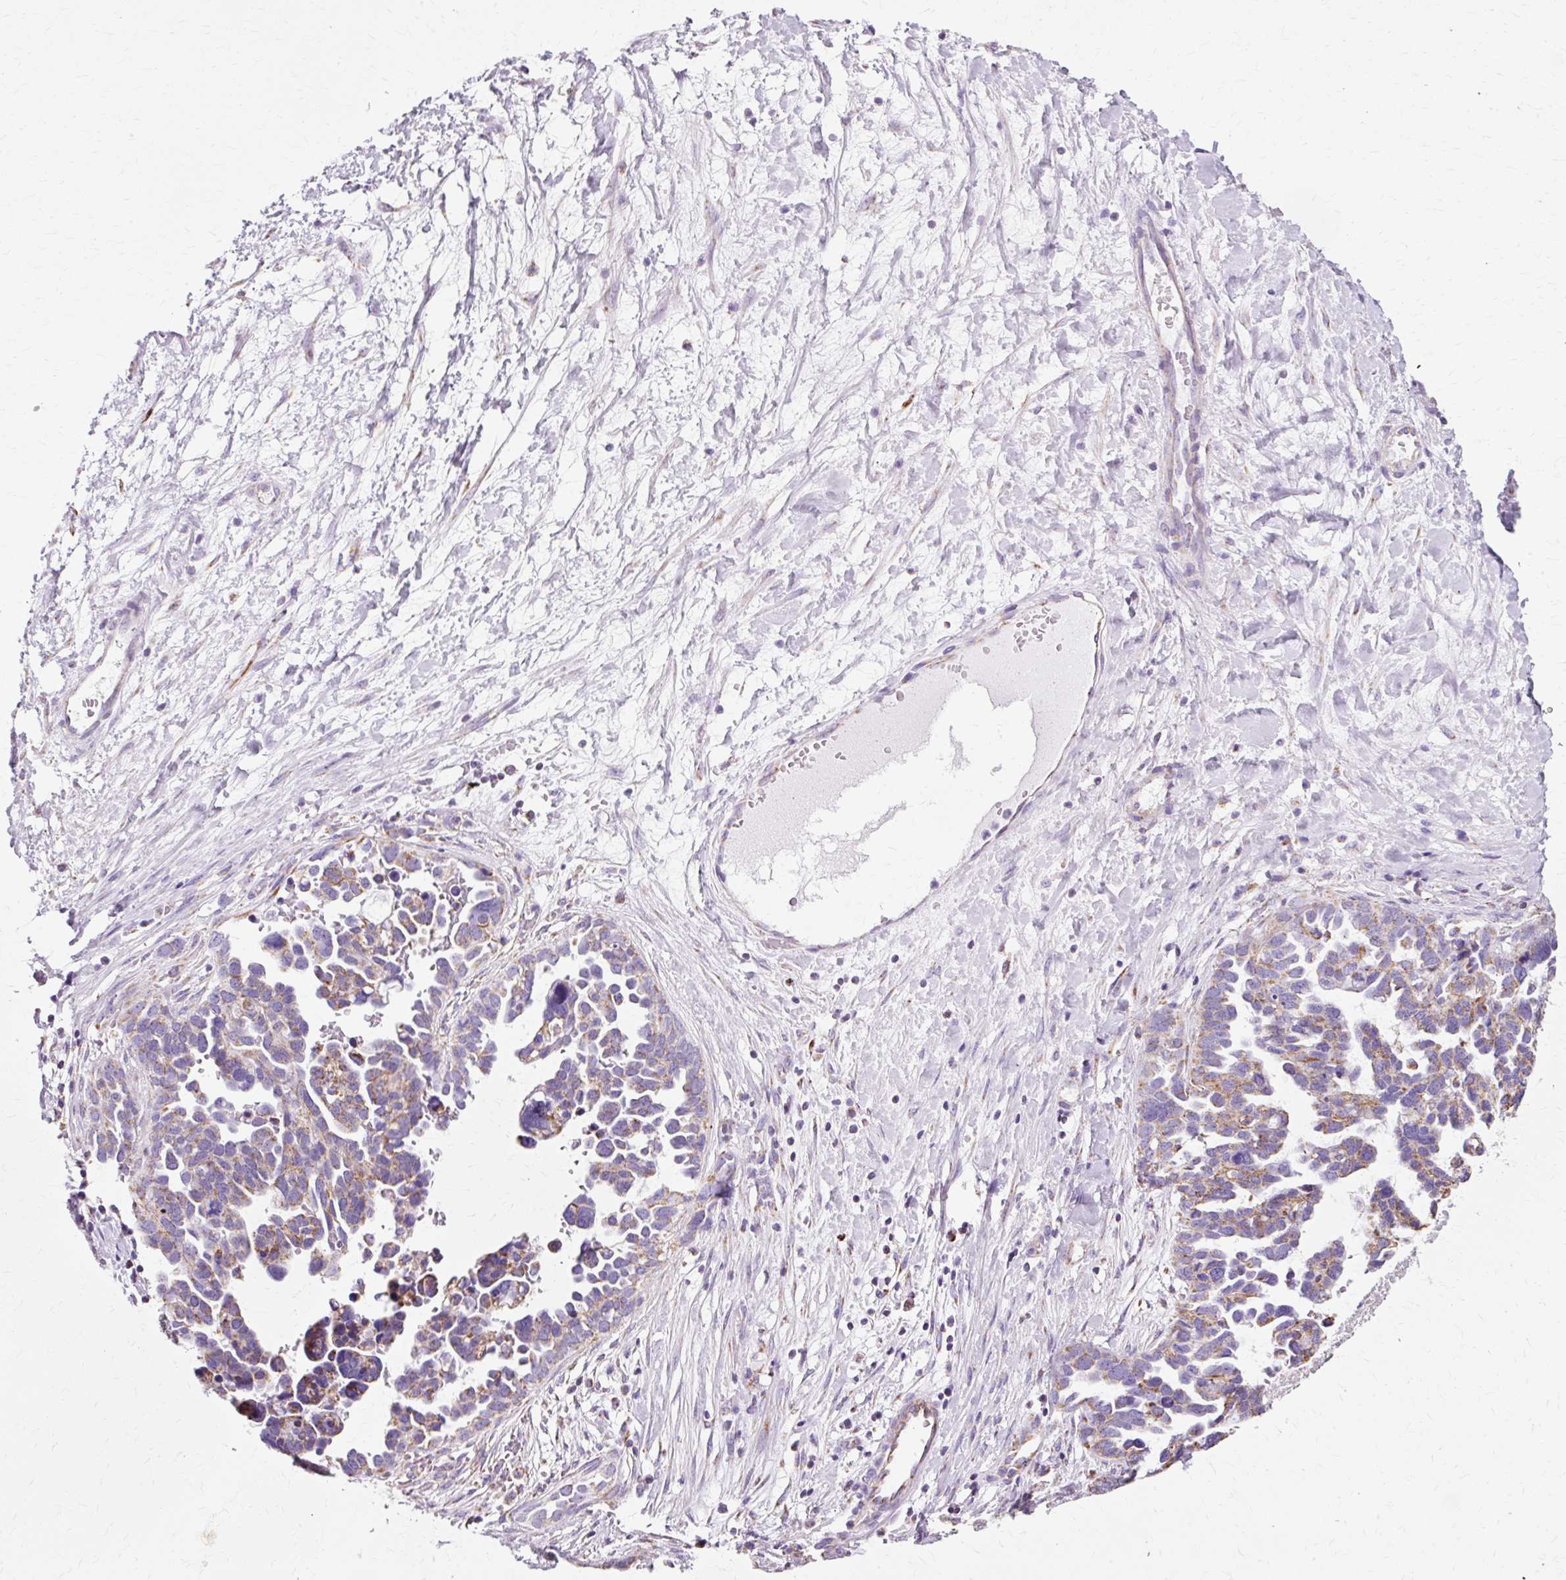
{"staining": {"intensity": "weak", "quantity": "25%-75%", "location": "cytoplasmic/membranous"}, "tissue": "ovarian cancer", "cell_type": "Tumor cells", "image_type": "cancer", "snomed": [{"axis": "morphology", "description": "Cystadenocarcinoma, serous, NOS"}, {"axis": "topography", "description": "Ovary"}], "caption": "Protein staining of serous cystadenocarcinoma (ovarian) tissue reveals weak cytoplasmic/membranous staining in about 25%-75% of tumor cells.", "gene": "ATP5PO", "patient": {"sex": "female", "age": 54}}